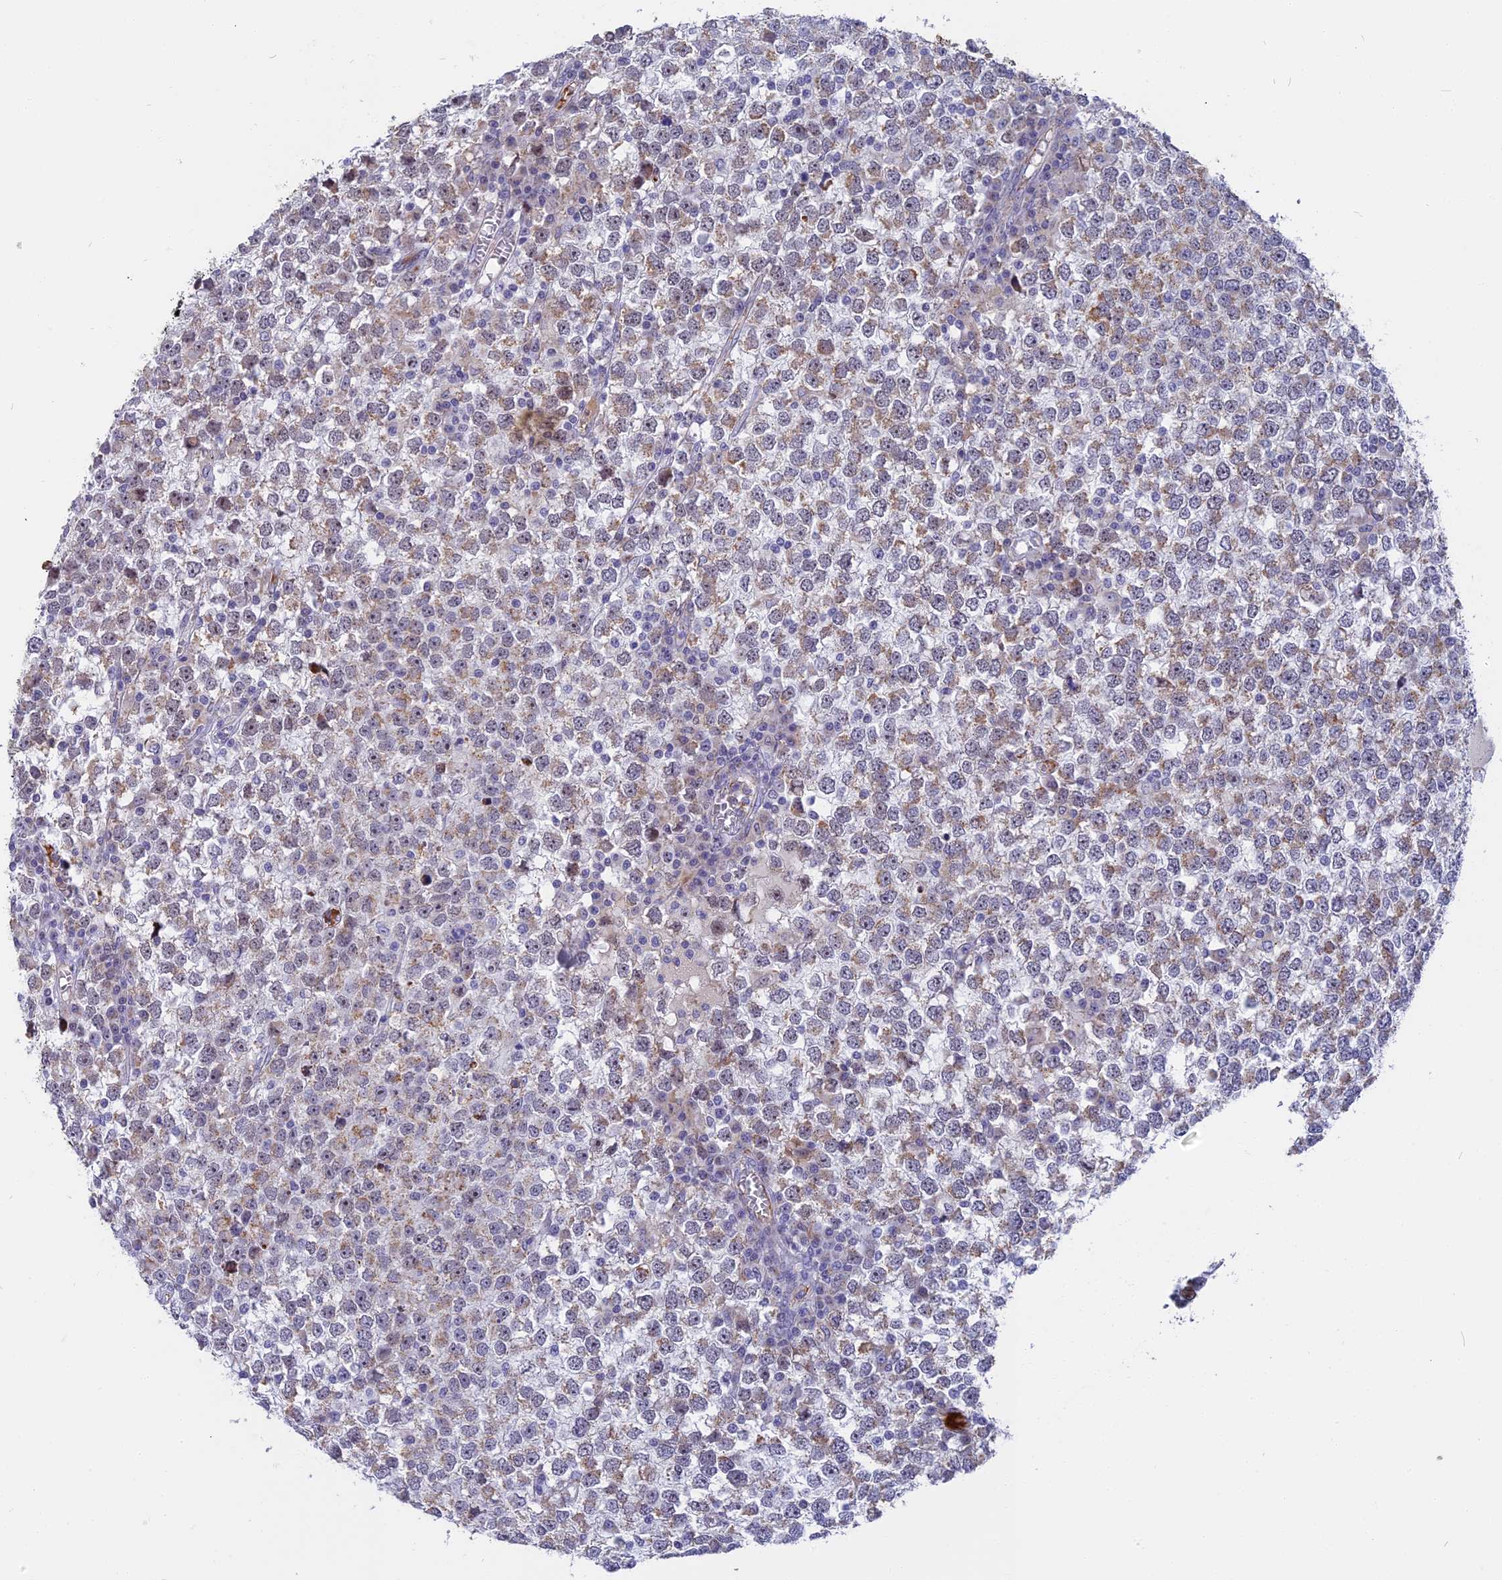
{"staining": {"intensity": "weak", "quantity": "25%-75%", "location": "cytoplasmic/membranous"}, "tissue": "testis cancer", "cell_type": "Tumor cells", "image_type": "cancer", "snomed": [{"axis": "morphology", "description": "Seminoma, NOS"}, {"axis": "topography", "description": "Testis"}], "caption": "Protein expression analysis of human testis cancer (seminoma) reveals weak cytoplasmic/membranous positivity in approximately 25%-75% of tumor cells.", "gene": "DTWD1", "patient": {"sex": "male", "age": 65}}